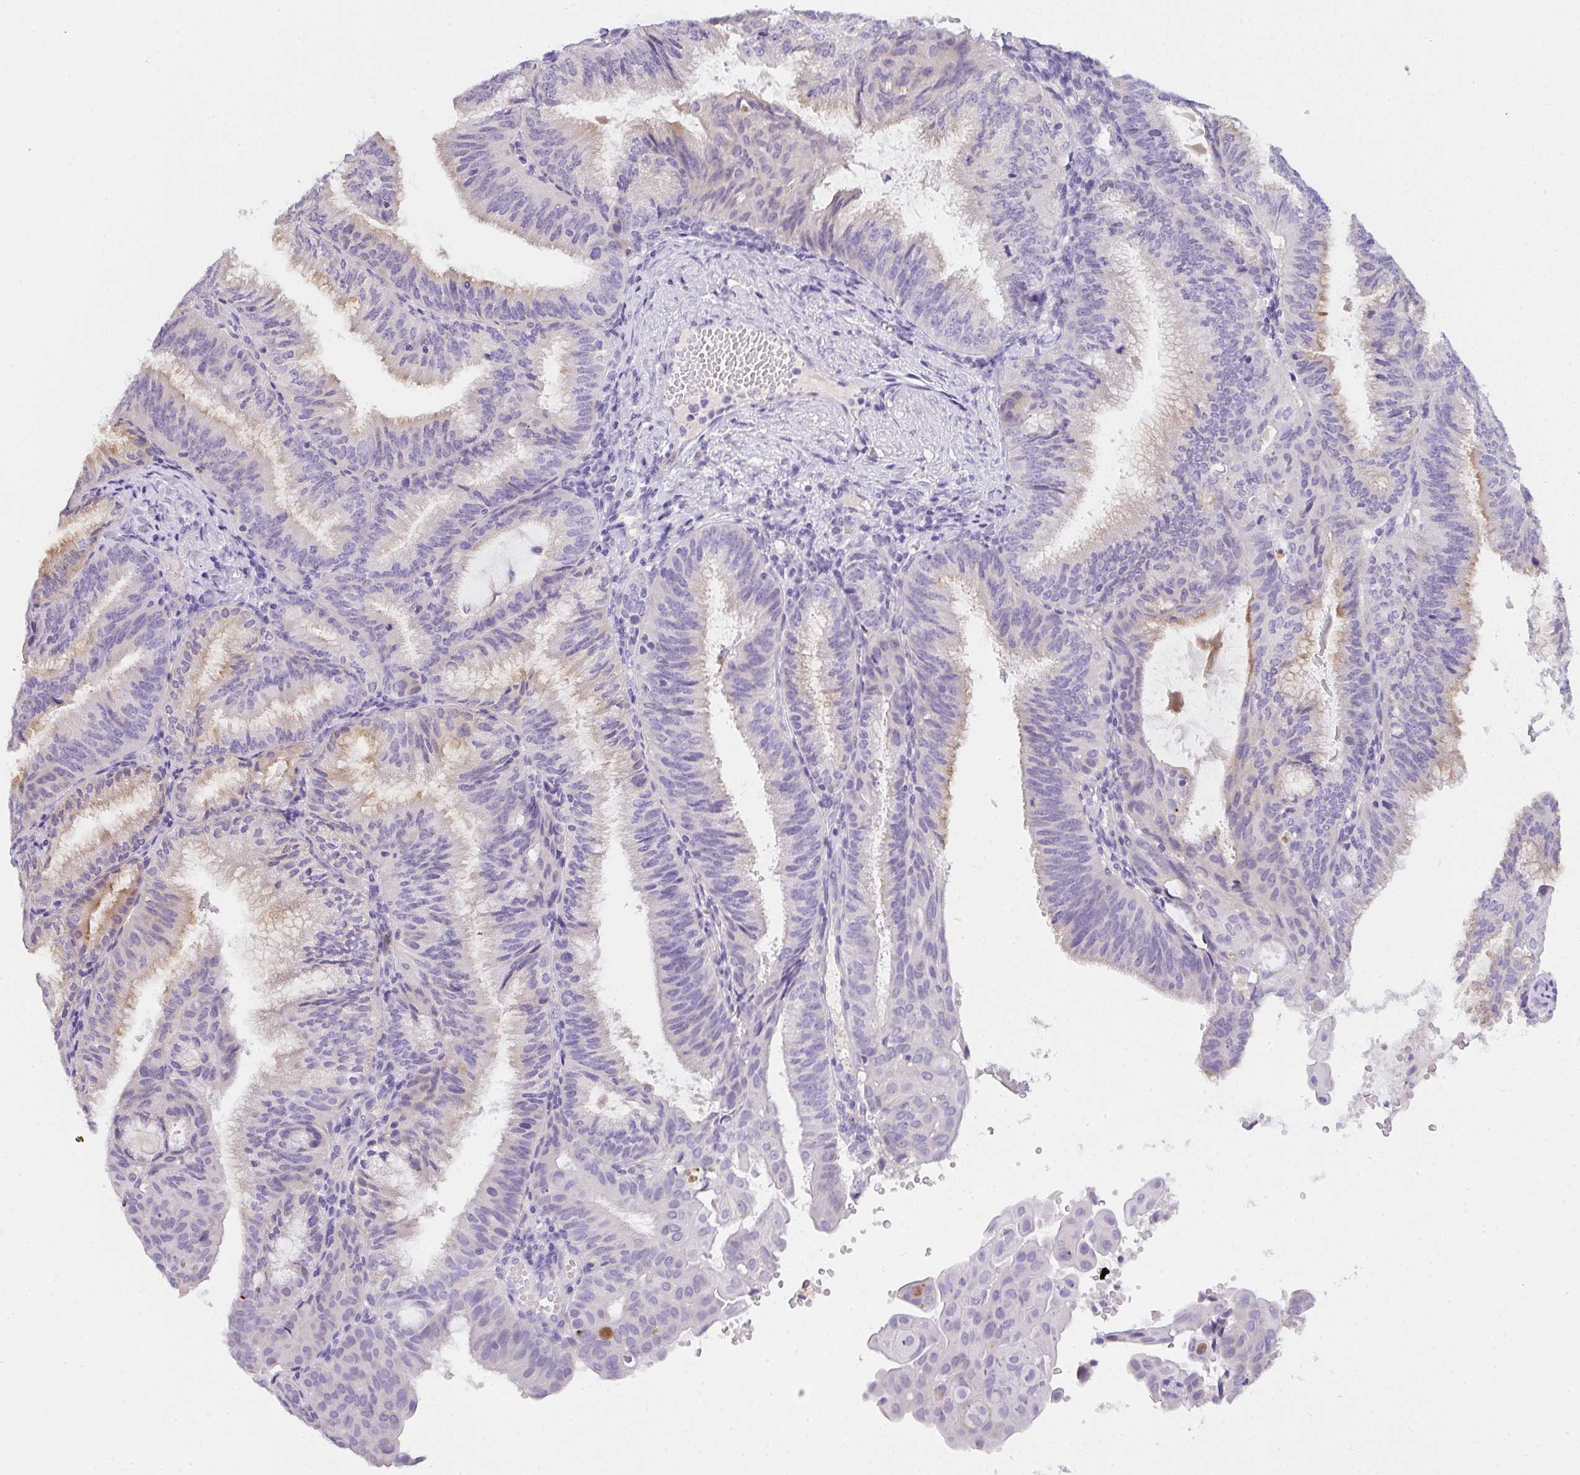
{"staining": {"intensity": "moderate", "quantity": "<25%", "location": "cytoplasmic/membranous"}, "tissue": "endometrial cancer", "cell_type": "Tumor cells", "image_type": "cancer", "snomed": [{"axis": "morphology", "description": "Adenocarcinoma, NOS"}, {"axis": "topography", "description": "Endometrium"}], "caption": "Protein expression analysis of human adenocarcinoma (endometrial) reveals moderate cytoplasmic/membranous positivity in about <25% of tumor cells.", "gene": "COX7B", "patient": {"sex": "female", "age": 49}}